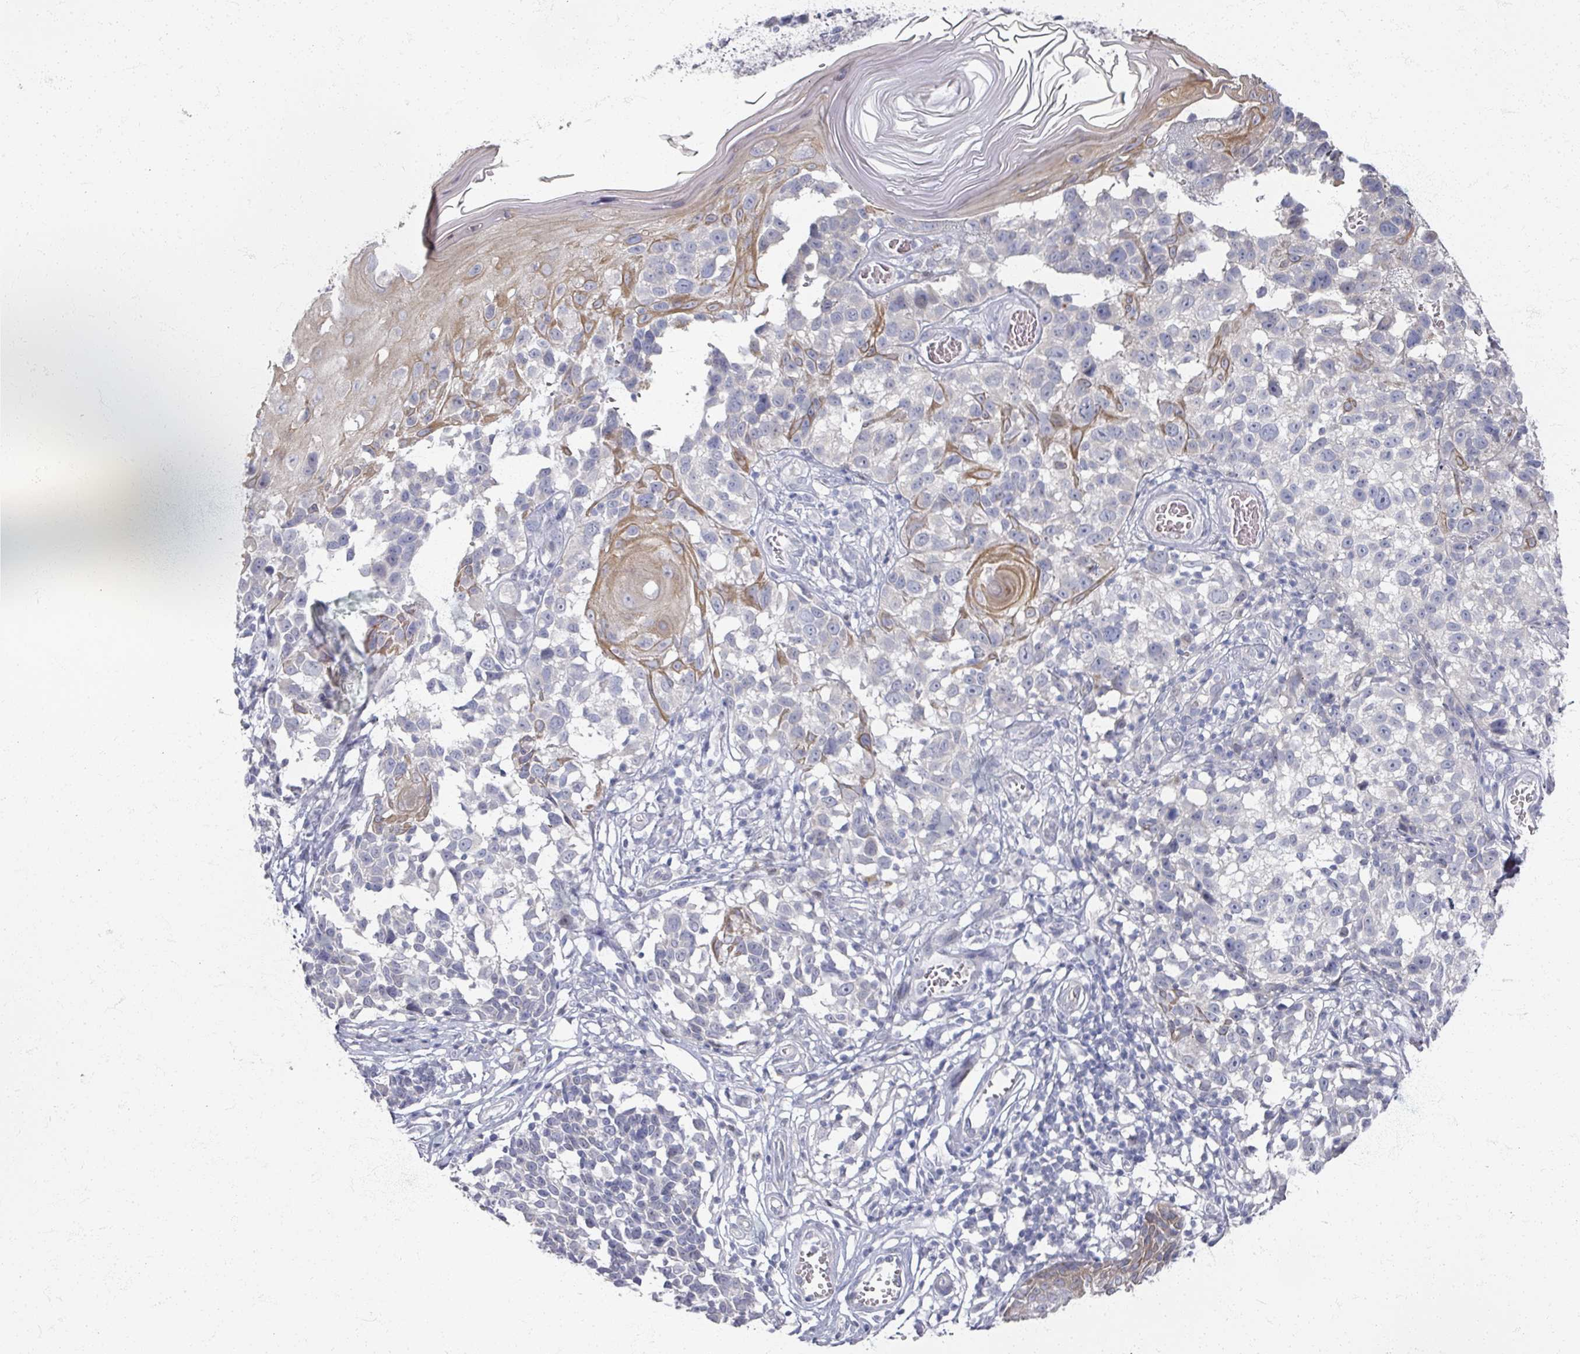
{"staining": {"intensity": "negative", "quantity": "none", "location": "none"}, "tissue": "melanoma", "cell_type": "Tumor cells", "image_type": "cancer", "snomed": [{"axis": "morphology", "description": "Malignant melanoma, NOS"}, {"axis": "topography", "description": "Skin"}], "caption": "Tumor cells show no significant protein staining in malignant melanoma.", "gene": "TTYH3", "patient": {"sex": "male", "age": 73}}